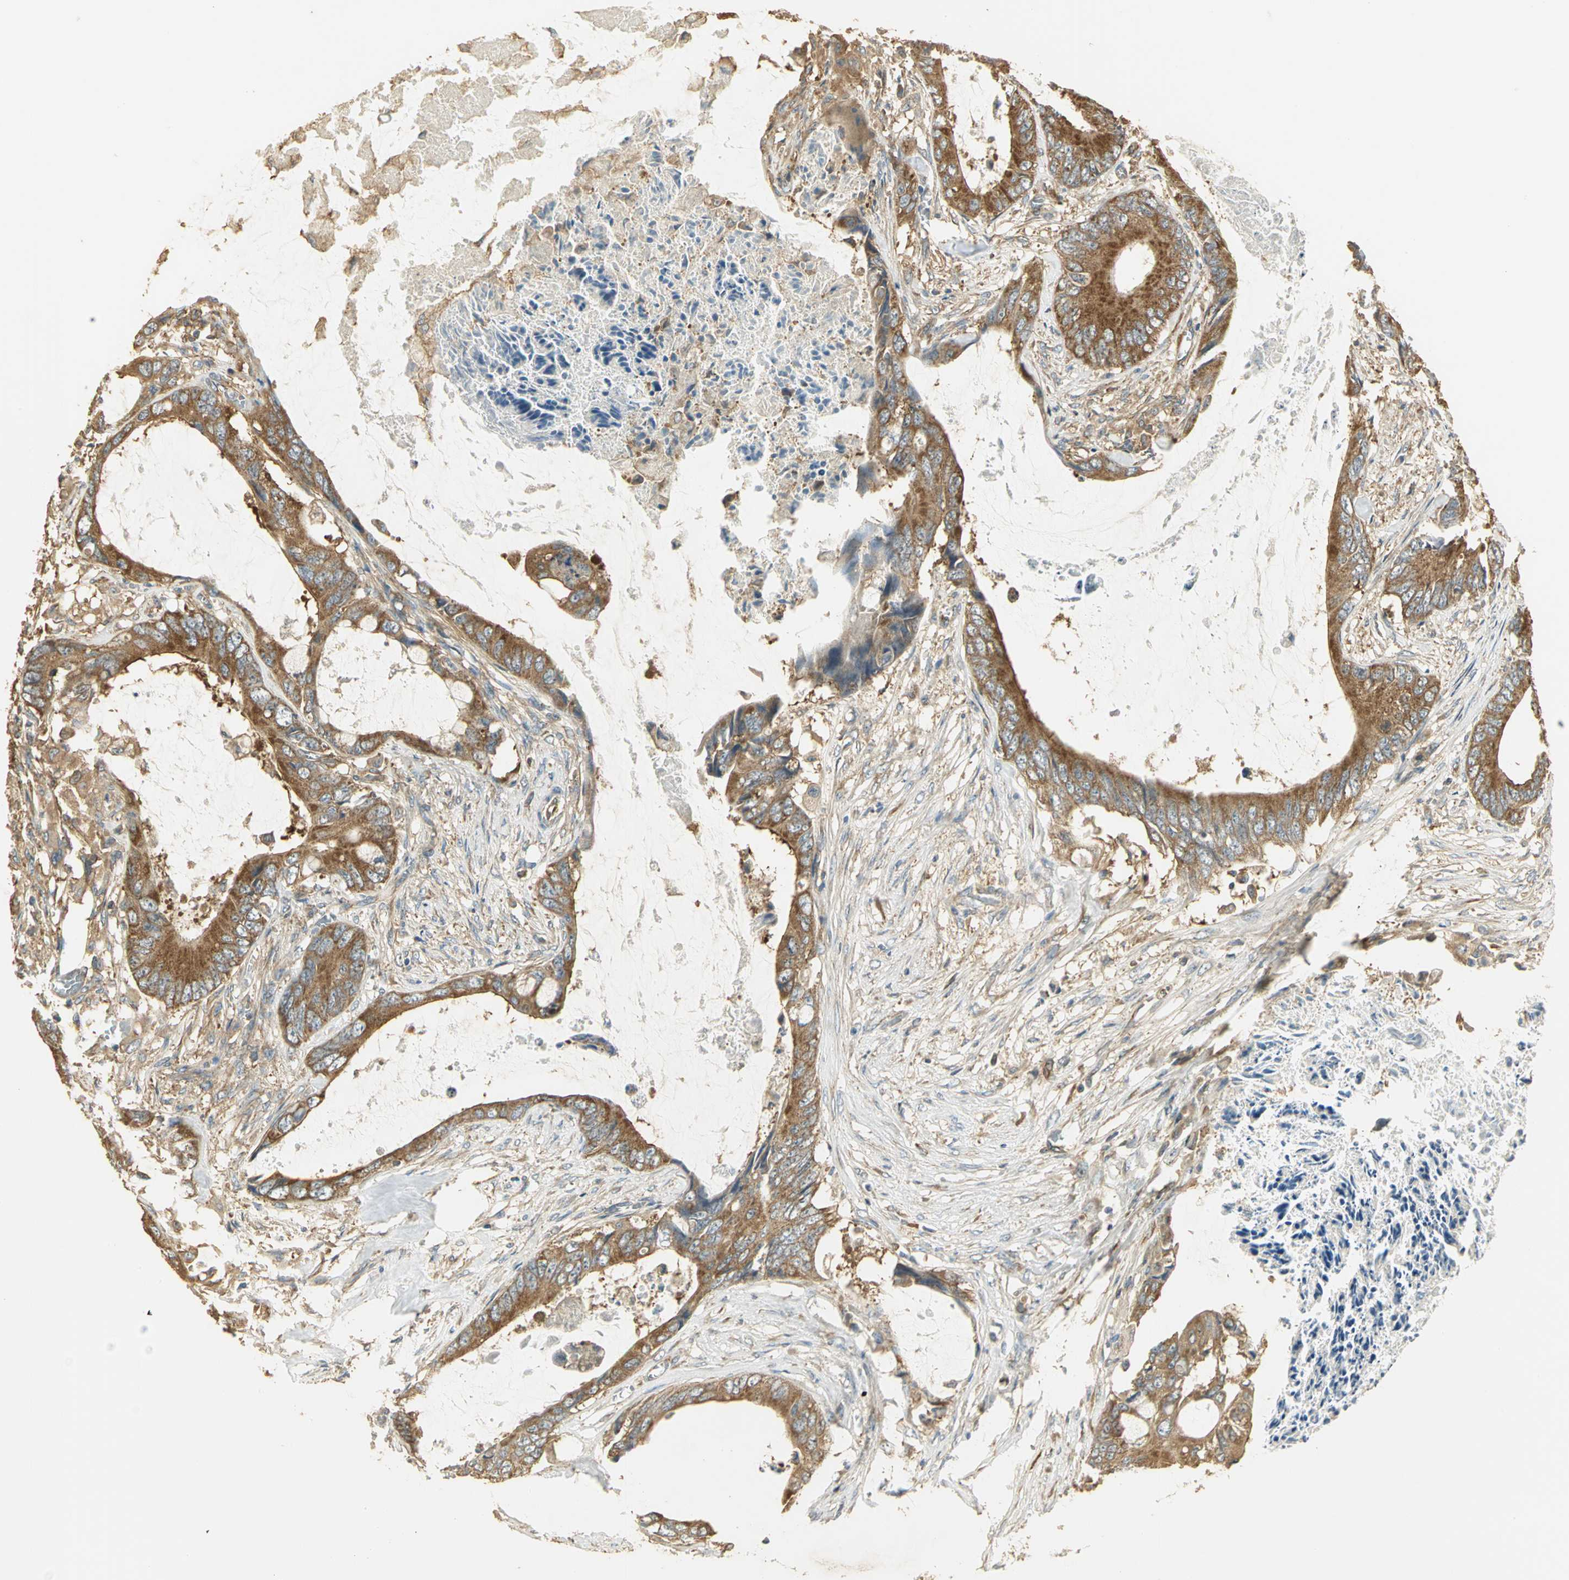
{"staining": {"intensity": "moderate", "quantity": ">75%", "location": "cytoplasmic/membranous"}, "tissue": "colorectal cancer", "cell_type": "Tumor cells", "image_type": "cancer", "snomed": [{"axis": "morphology", "description": "Normal tissue, NOS"}, {"axis": "morphology", "description": "Adenocarcinoma, NOS"}, {"axis": "topography", "description": "Rectum"}, {"axis": "topography", "description": "Peripheral nerve tissue"}], "caption": "Protein expression analysis of human colorectal cancer (adenocarcinoma) reveals moderate cytoplasmic/membranous staining in about >75% of tumor cells. (Brightfield microscopy of DAB IHC at high magnification).", "gene": "RARS1", "patient": {"sex": "female", "age": 77}}